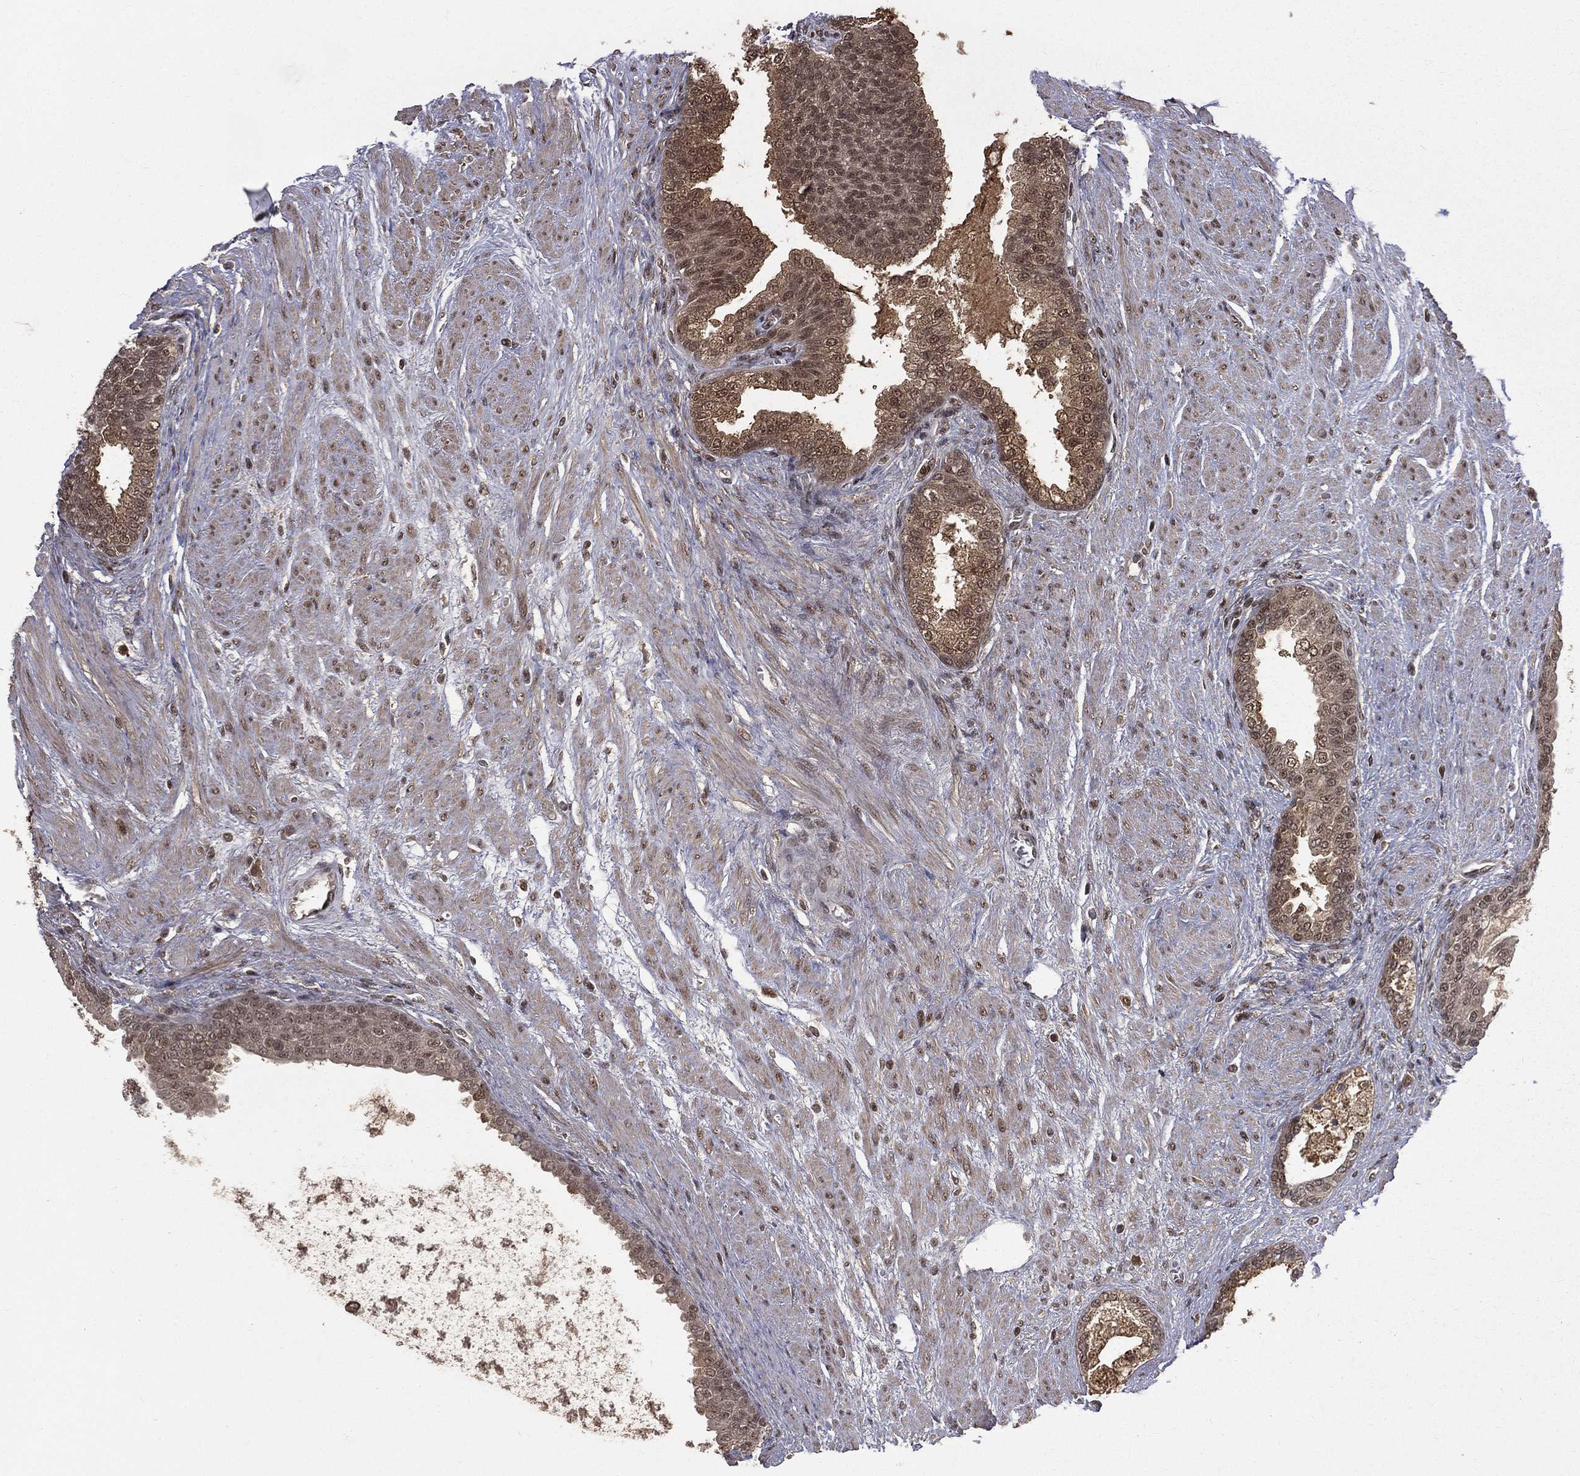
{"staining": {"intensity": "moderate", "quantity": "25%-75%", "location": "cytoplasmic/membranous"}, "tissue": "prostate cancer", "cell_type": "Tumor cells", "image_type": "cancer", "snomed": [{"axis": "morphology", "description": "Adenocarcinoma, NOS"}, {"axis": "topography", "description": "Prostate and seminal vesicle, NOS"}, {"axis": "topography", "description": "Prostate"}], "caption": "An immunohistochemistry (IHC) micrograph of neoplastic tissue is shown. Protein staining in brown highlights moderate cytoplasmic/membranous positivity in adenocarcinoma (prostate) within tumor cells.", "gene": "JMJD6", "patient": {"sex": "male", "age": 62}}